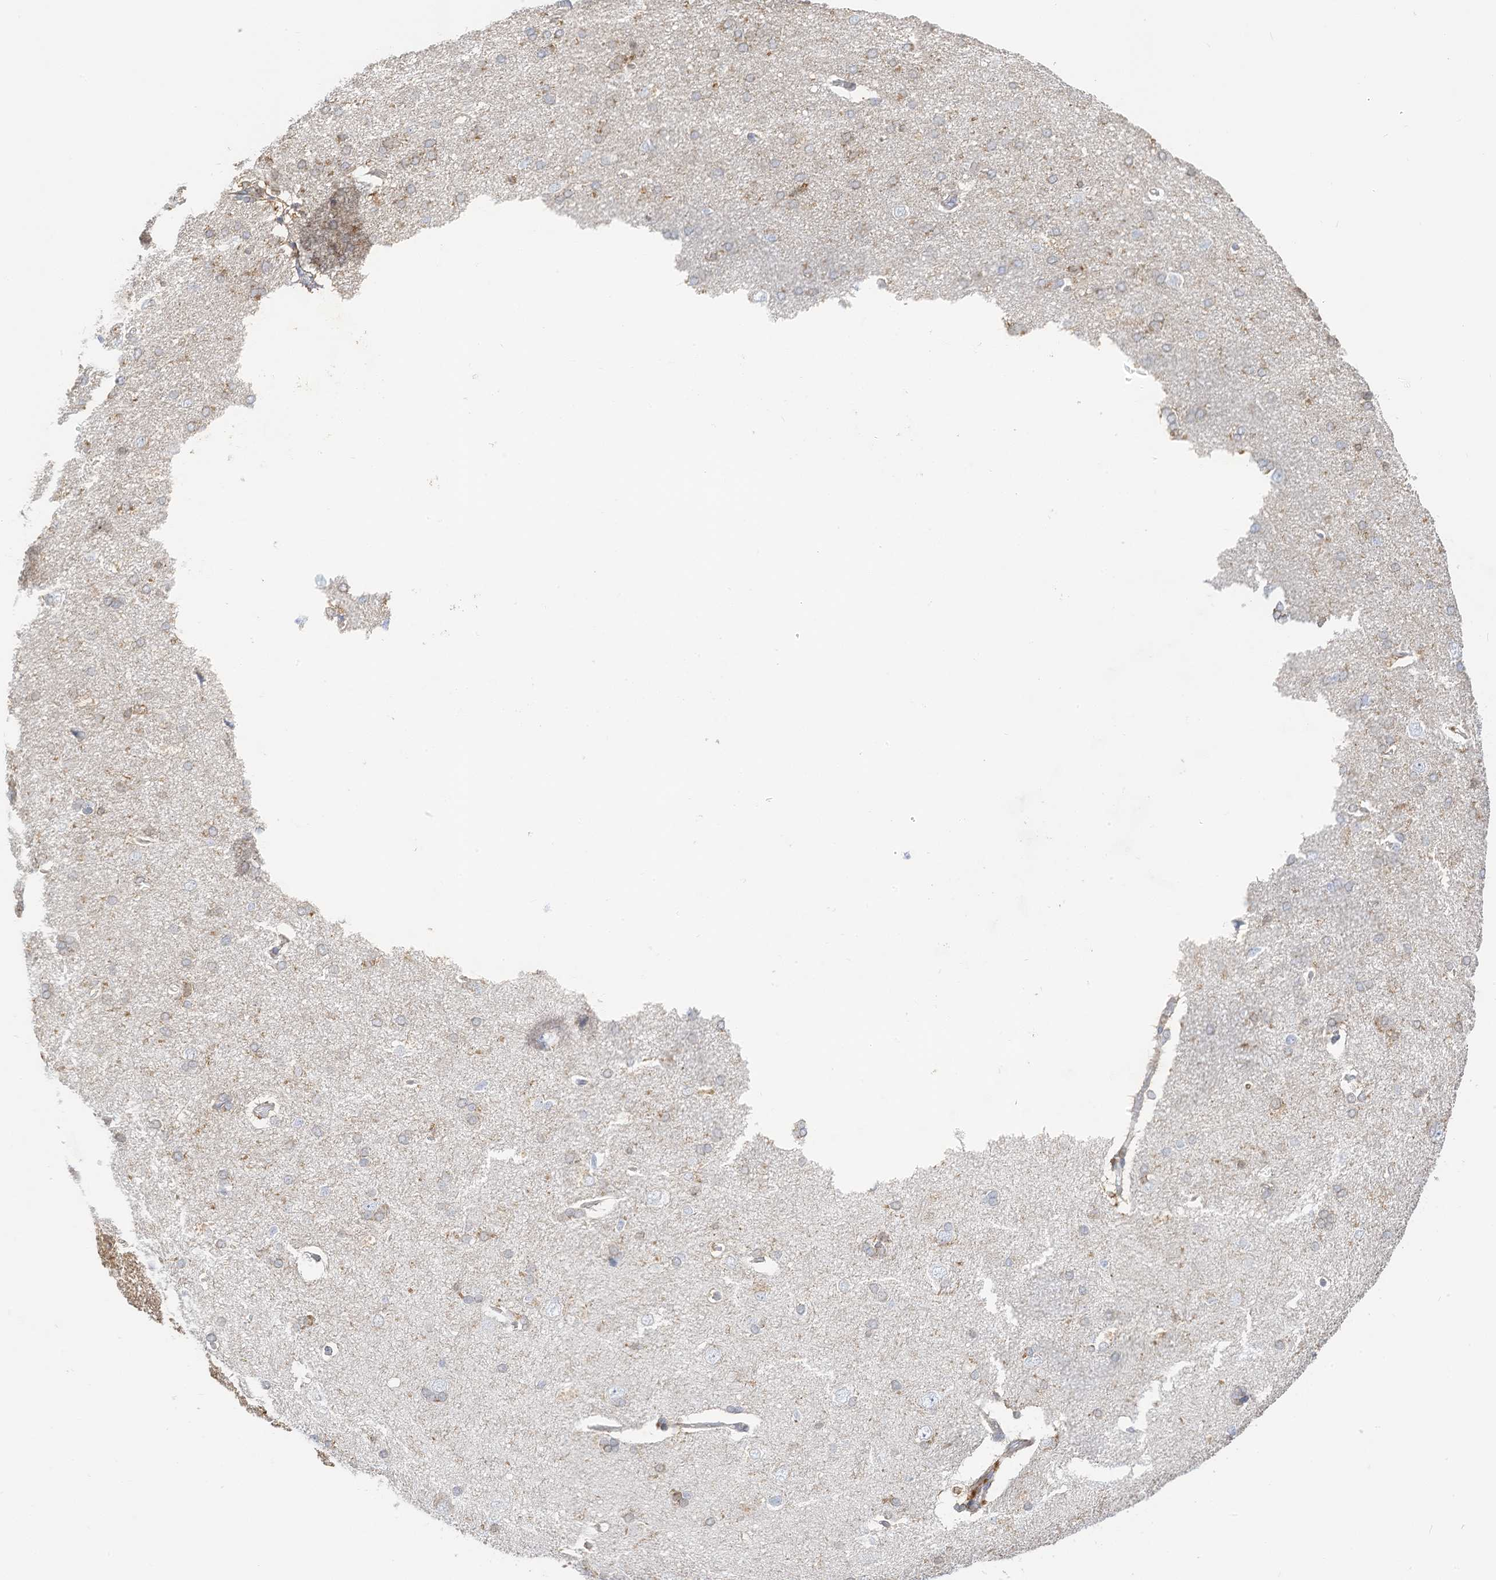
{"staining": {"intensity": "moderate", "quantity": "25%-75%", "location": "cytoplasmic/membranous"}, "tissue": "cerebral cortex", "cell_type": "Endothelial cells", "image_type": "normal", "snomed": [{"axis": "morphology", "description": "Normal tissue, NOS"}, {"axis": "topography", "description": "Cerebral cortex"}], "caption": "Protein expression by immunohistochemistry exhibits moderate cytoplasmic/membranous staining in about 25%-75% of endothelial cells in benign cerebral cortex.", "gene": "ATP13A1", "patient": {"sex": "male", "age": 62}}